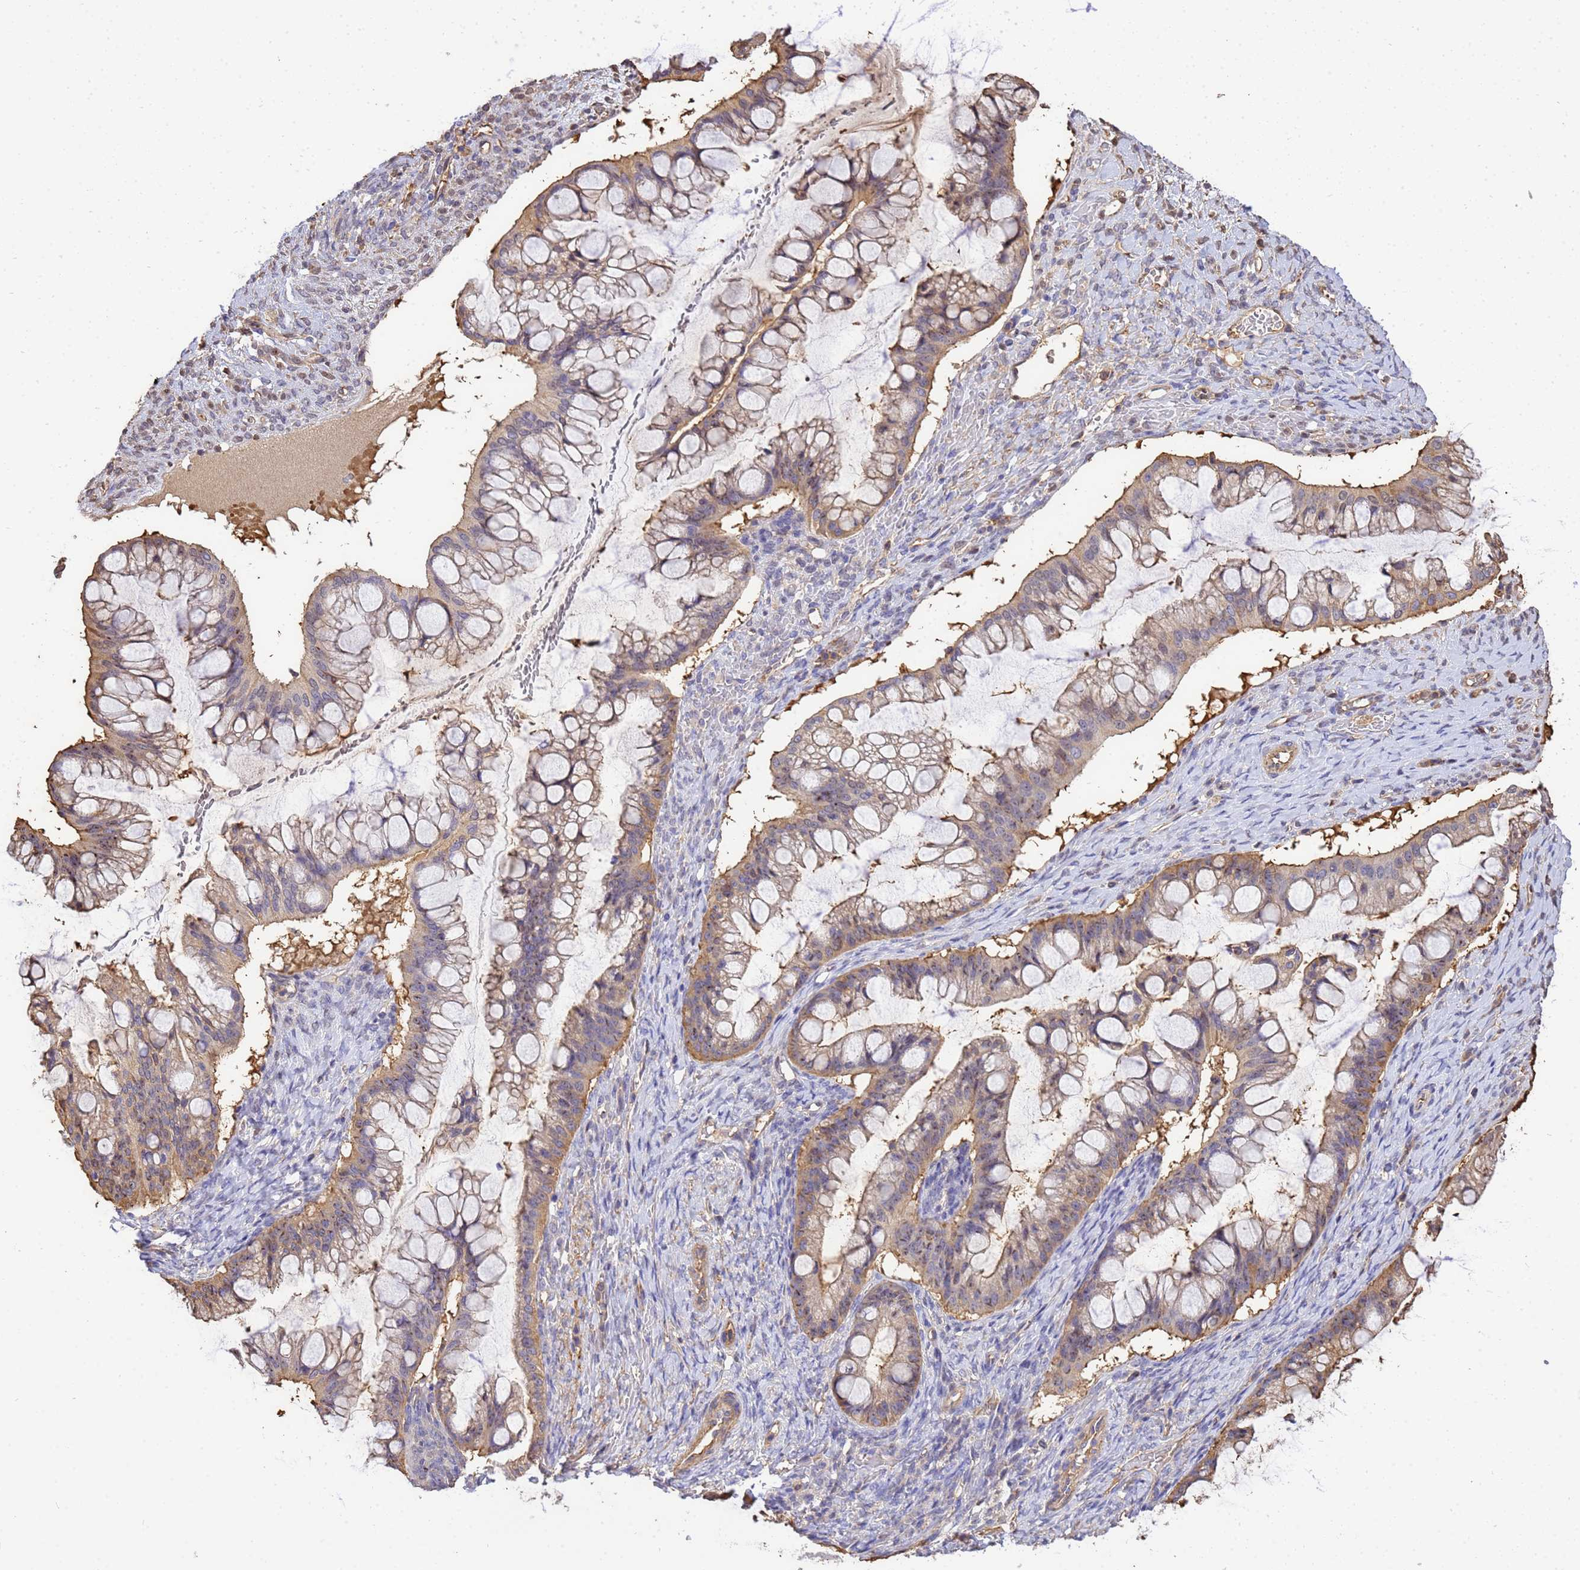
{"staining": {"intensity": "moderate", "quantity": "25%-75%", "location": "cytoplasmic/membranous"}, "tissue": "ovarian cancer", "cell_type": "Tumor cells", "image_type": "cancer", "snomed": [{"axis": "morphology", "description": "Cystadenocarcinoma, mucinous, NOS"}, {"axis": "topography", "description": "Ovary"}], "caption": "Moderate cytoplasmic/membranous expression is identified in about 25%-75% of tumor cells in mucinous cystadenocarcinoma (ovarian).", "gene": "WDR64", "patient": {"sex": "female", "age": 73}}